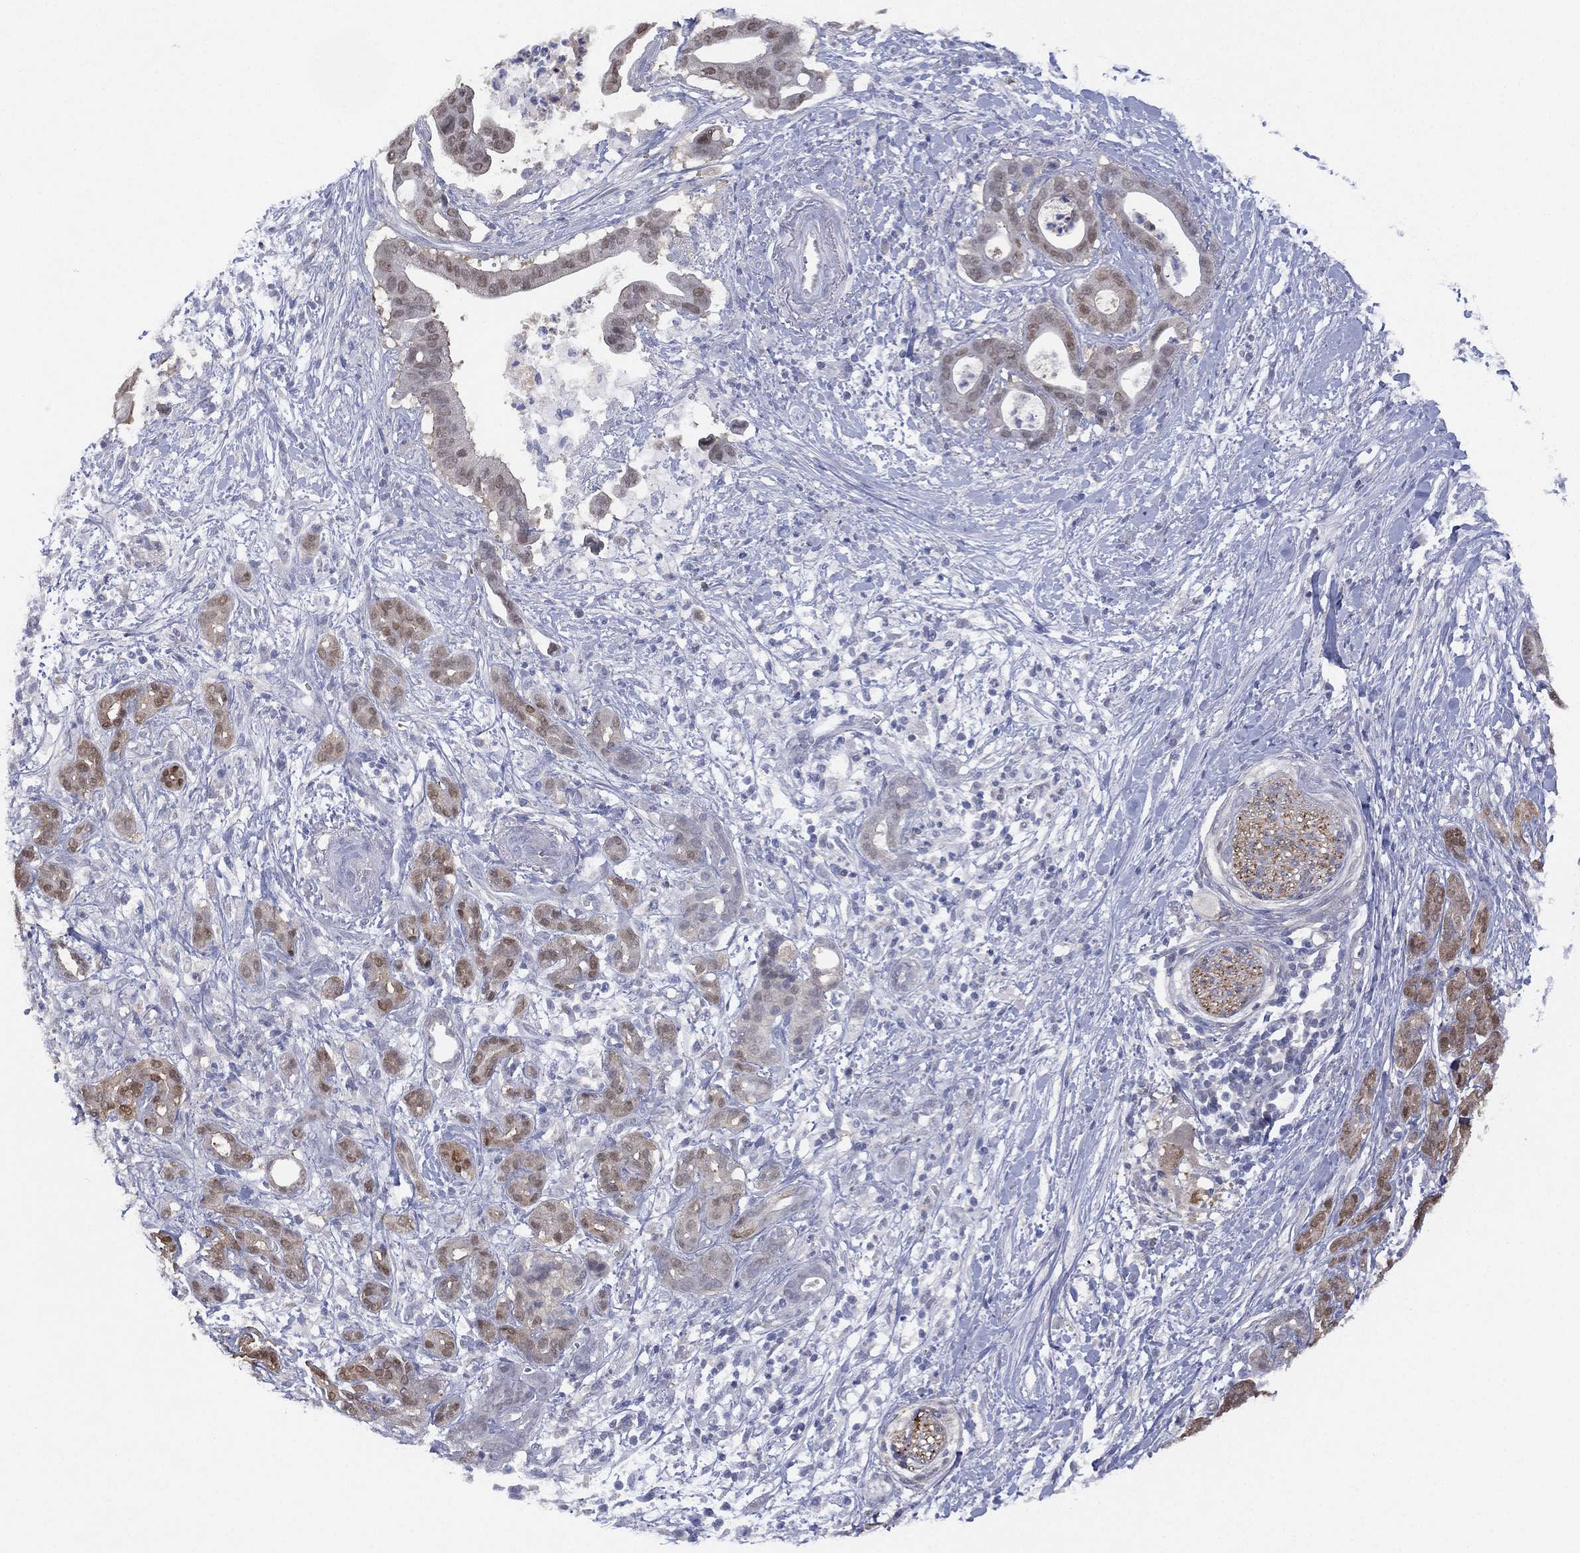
{"staining": {"intensity": "weak", "quantity": "<25%", "location": "nuclear"}, "tissue": "pancreatic cancer", "cell_type": "Tumor cells", "image_type": "cancer", "snomed": [{"axis": "morphology", "description": "Adenocarcinoma, NOS"}, {"axis": "topography", "description": "Pancreas"}], "caption": "Immunohistochemistry micrograph of neoplastic tissue: human pancreatic adenocarcinoma stained with DAB demonstrates no significant protein positivity in tumor cells. Brightfield microscopy of immunohistochemistry stained with DAB (brown) and hematoxylin (blue), captured at high magnification.", "gene": "DDAH1", "patient": {"sex": "male", "age": 61}}